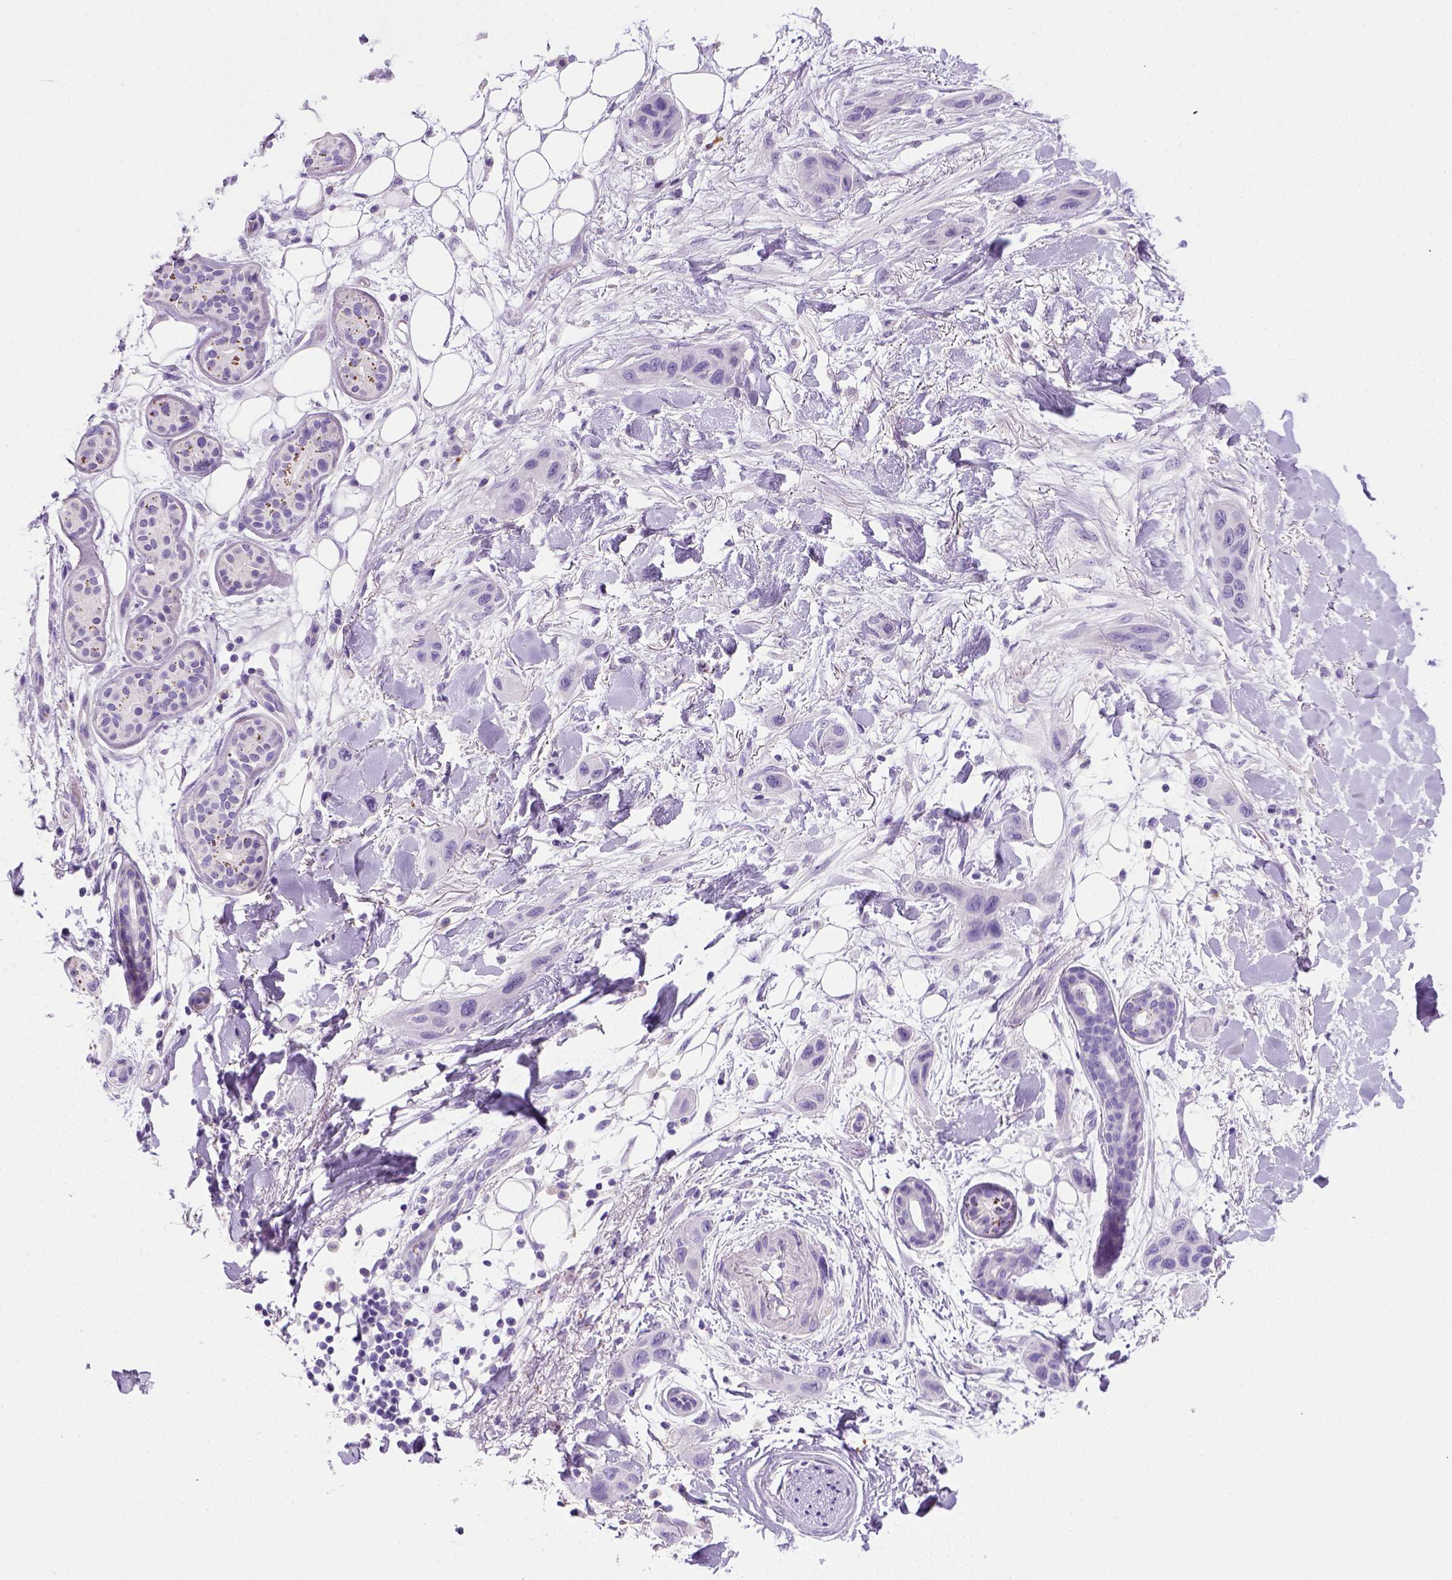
{"staining": {"intensity": "negative", "quantity": "none", "location": "none"}, "tissue": "skin cancer", "cell_type": "Tumor cells", "image_type": "cancer", "snomed": [{"axis": "morphology", "description": "Squamous cell carcinoma, NOS"}, {"axis": "topography", "description": "Skin"}], "caption": "A high-resolution histopathology image shows immunohistochemistry staining of skin cancer (squamous cell carcinoma), which exhibits no significant staining in tumor cells. (DAB immunohistochemistry (IHC), high magnification).", "gene": "KRT71", "patient": {"sex": "male", "age": 79}}